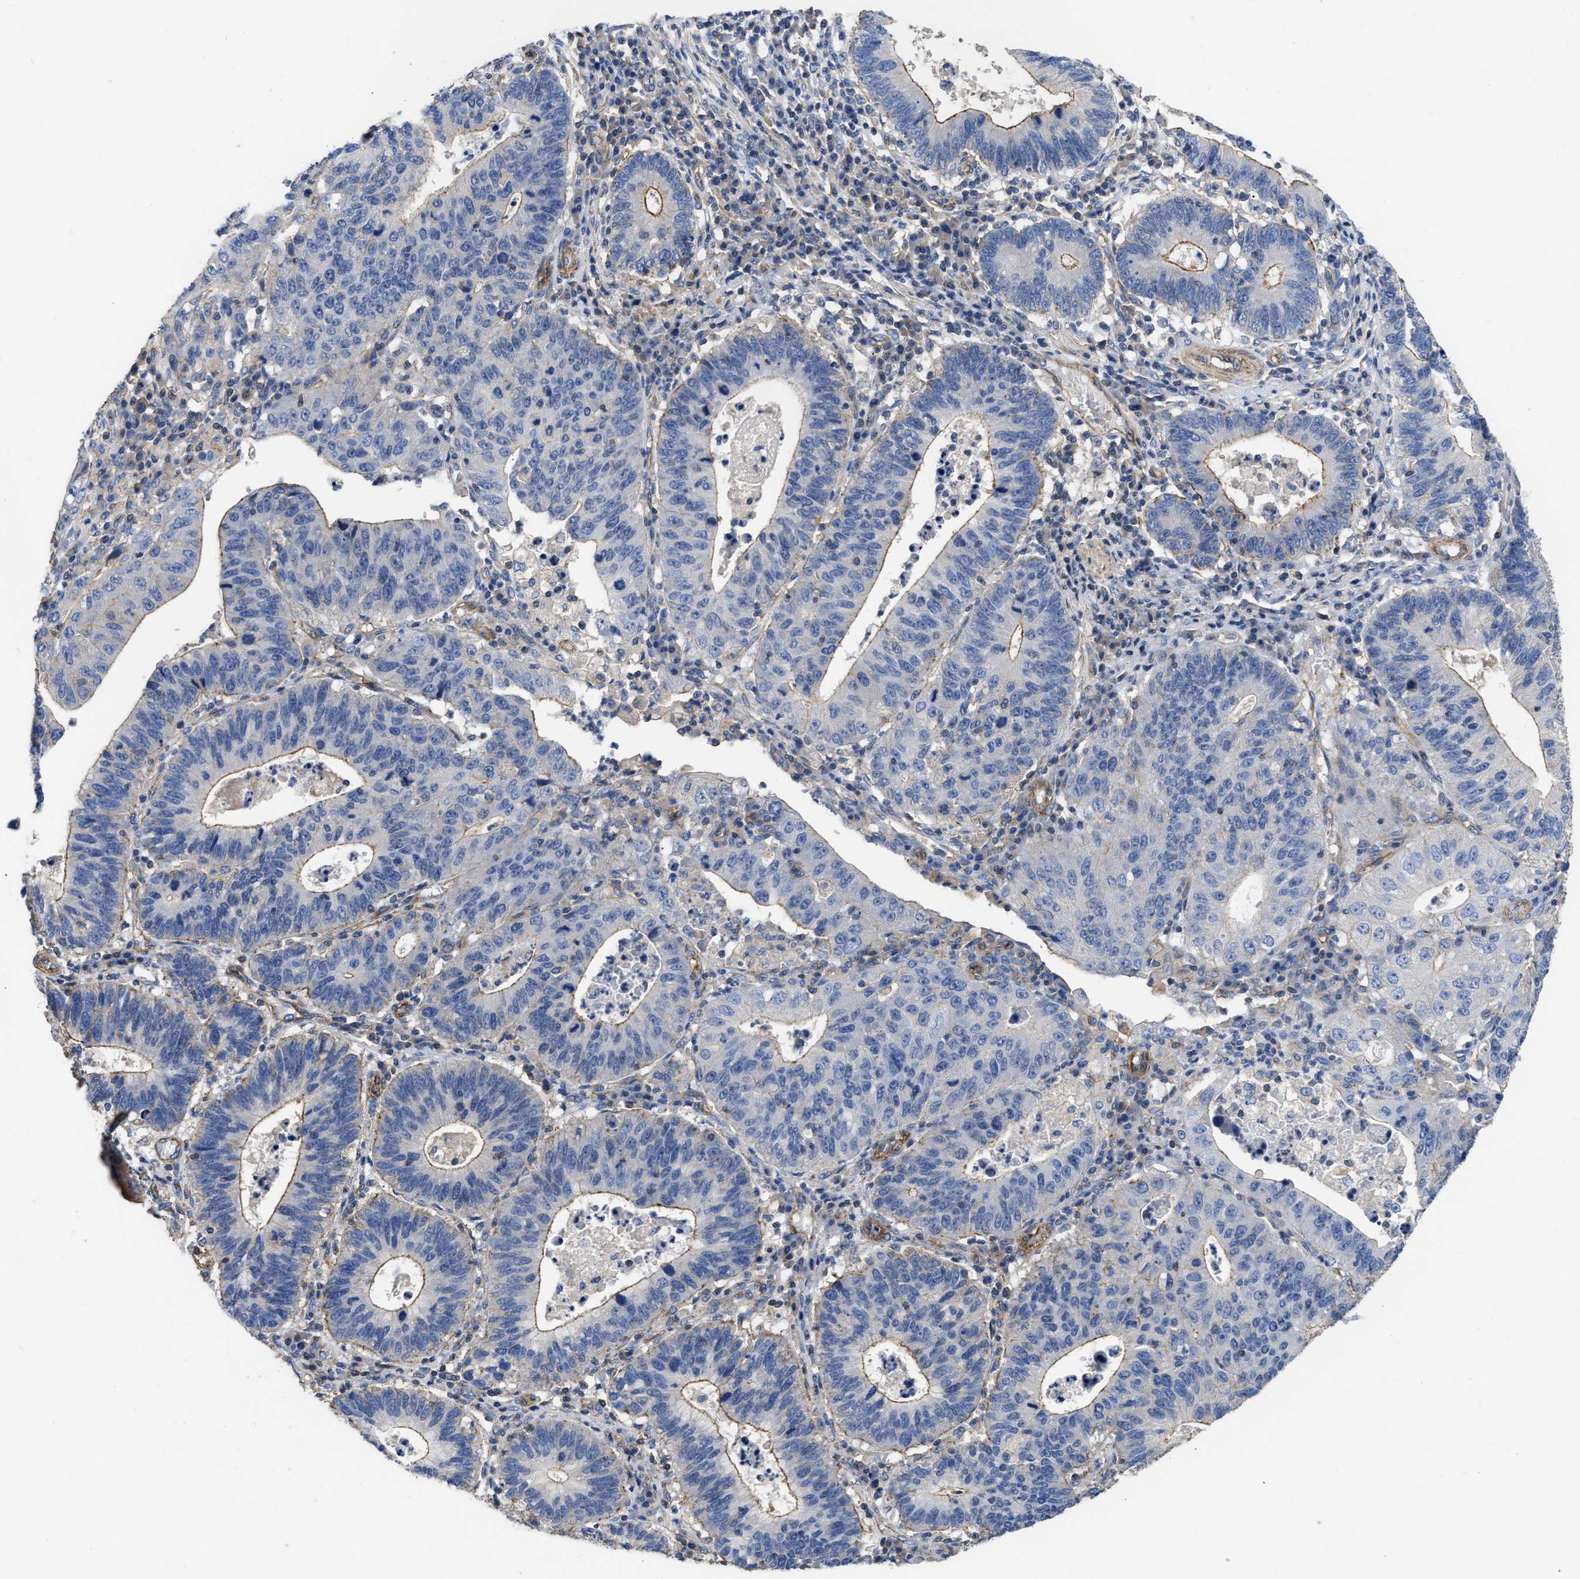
{"staining": {"intensity": "negative", "quantity": "none", "location": "none"}, "tissue": "stomach cancer", "cell_type": "Tumor cells", "image_type": "cancer", "snomed": [{"axis": "morphology", "description": "Adenocarcinoma, NOS"}, {"axis": "topography", "description": "Stomach"}], "caption": "This is an immunohistochemistry histopathology image of stomach cancer. There is no expression in tumor cells.", "gene": "USP4", "patient": {"sex": "male", "age": 59}}